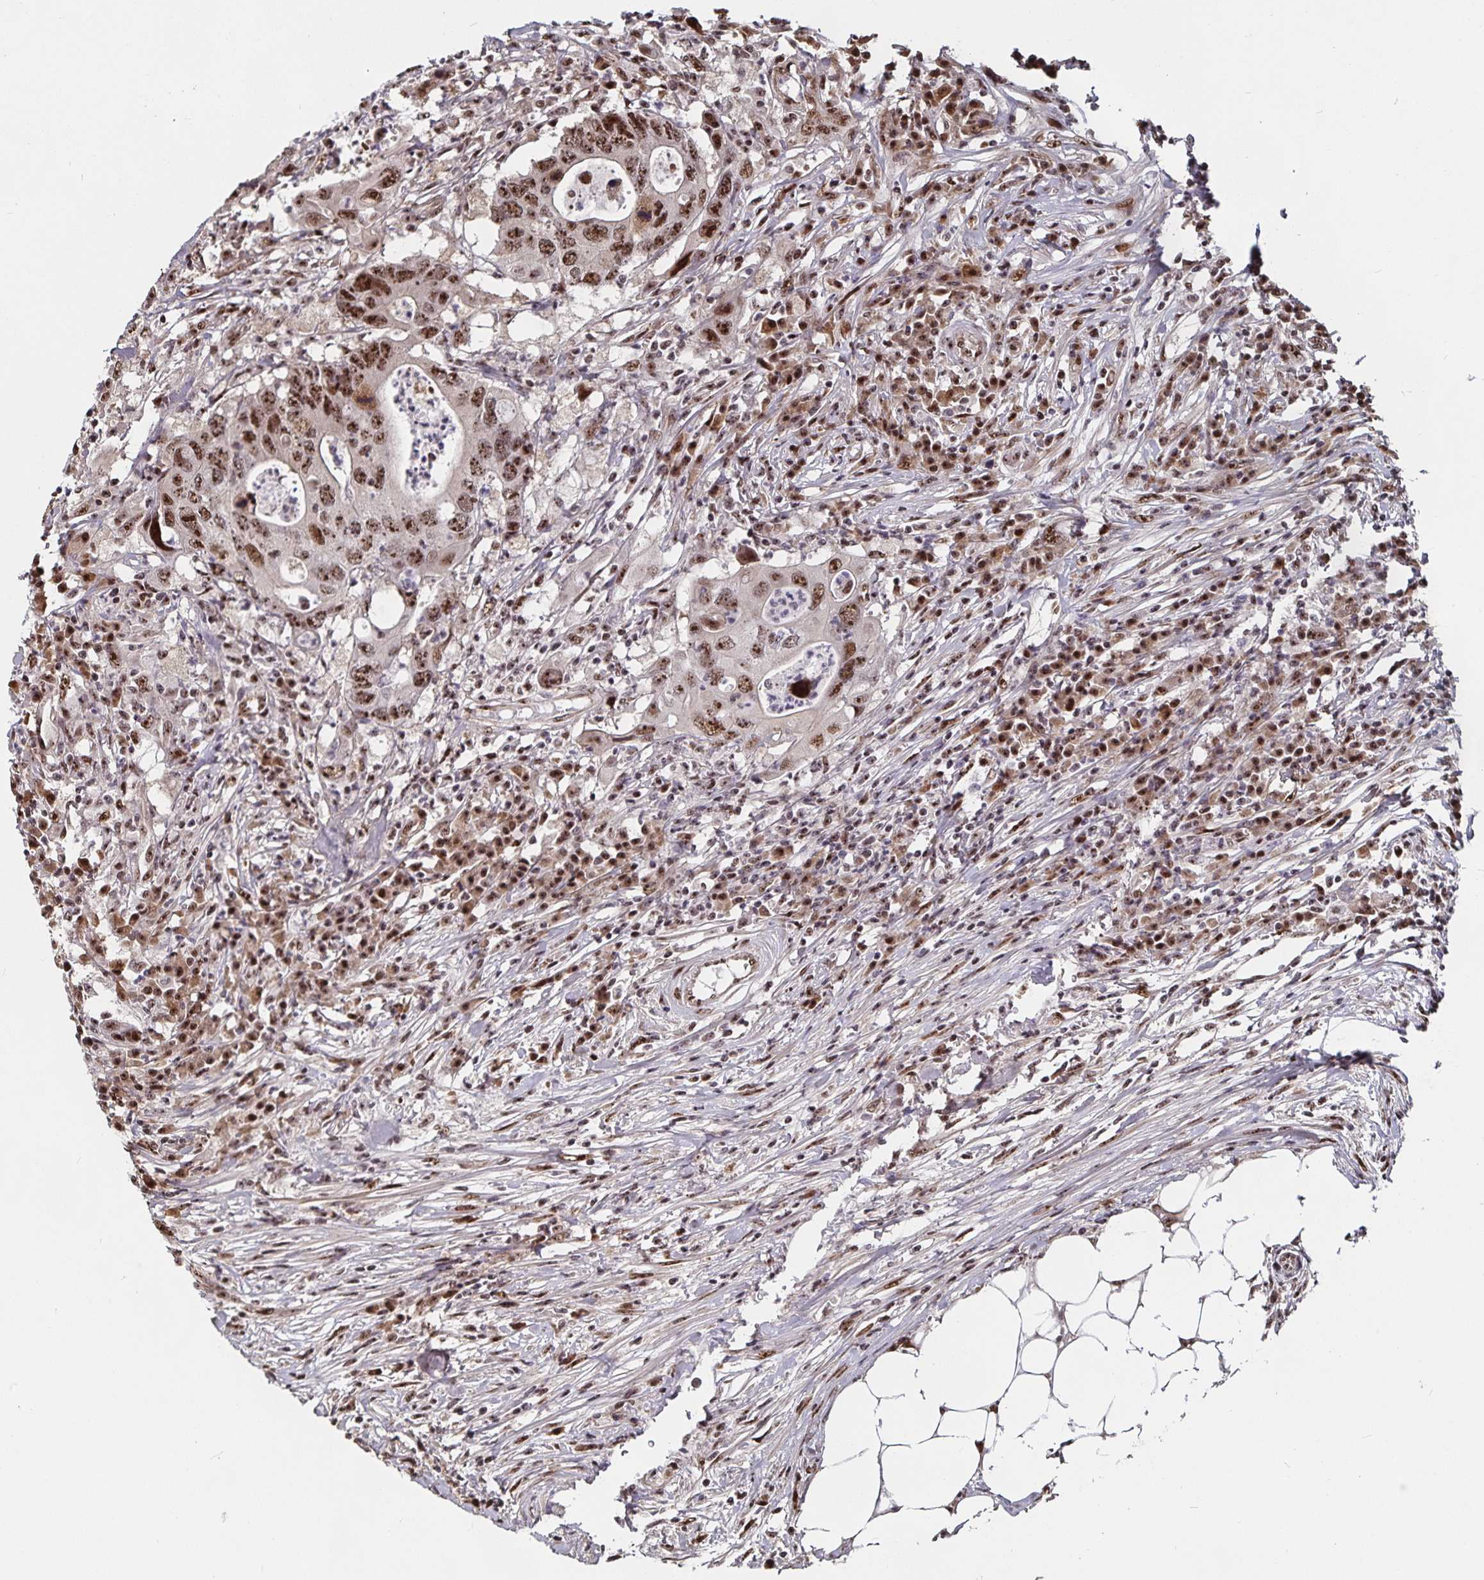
{"staining": {"intensity": "moderate", "quantity": ">75%", "location": "nuclear"}, "tissue": "colorectal cancer", "cell_type": "Tumor cells", "image_type": "cancer", "snomed": [{"axis": "morphology", "description": "Adenocarcinoma, NOS"}, {"axis": "topography", "description": "Colon"}], "caption": "An IHC image of neoplastic tissue is shown. Protein staining in brown labels moderate nuclear positivity in colorectal adenocarcinoma within tumor cells.", "gene": "LAS1L", "patient": {"sex": "male", "age": 71}}